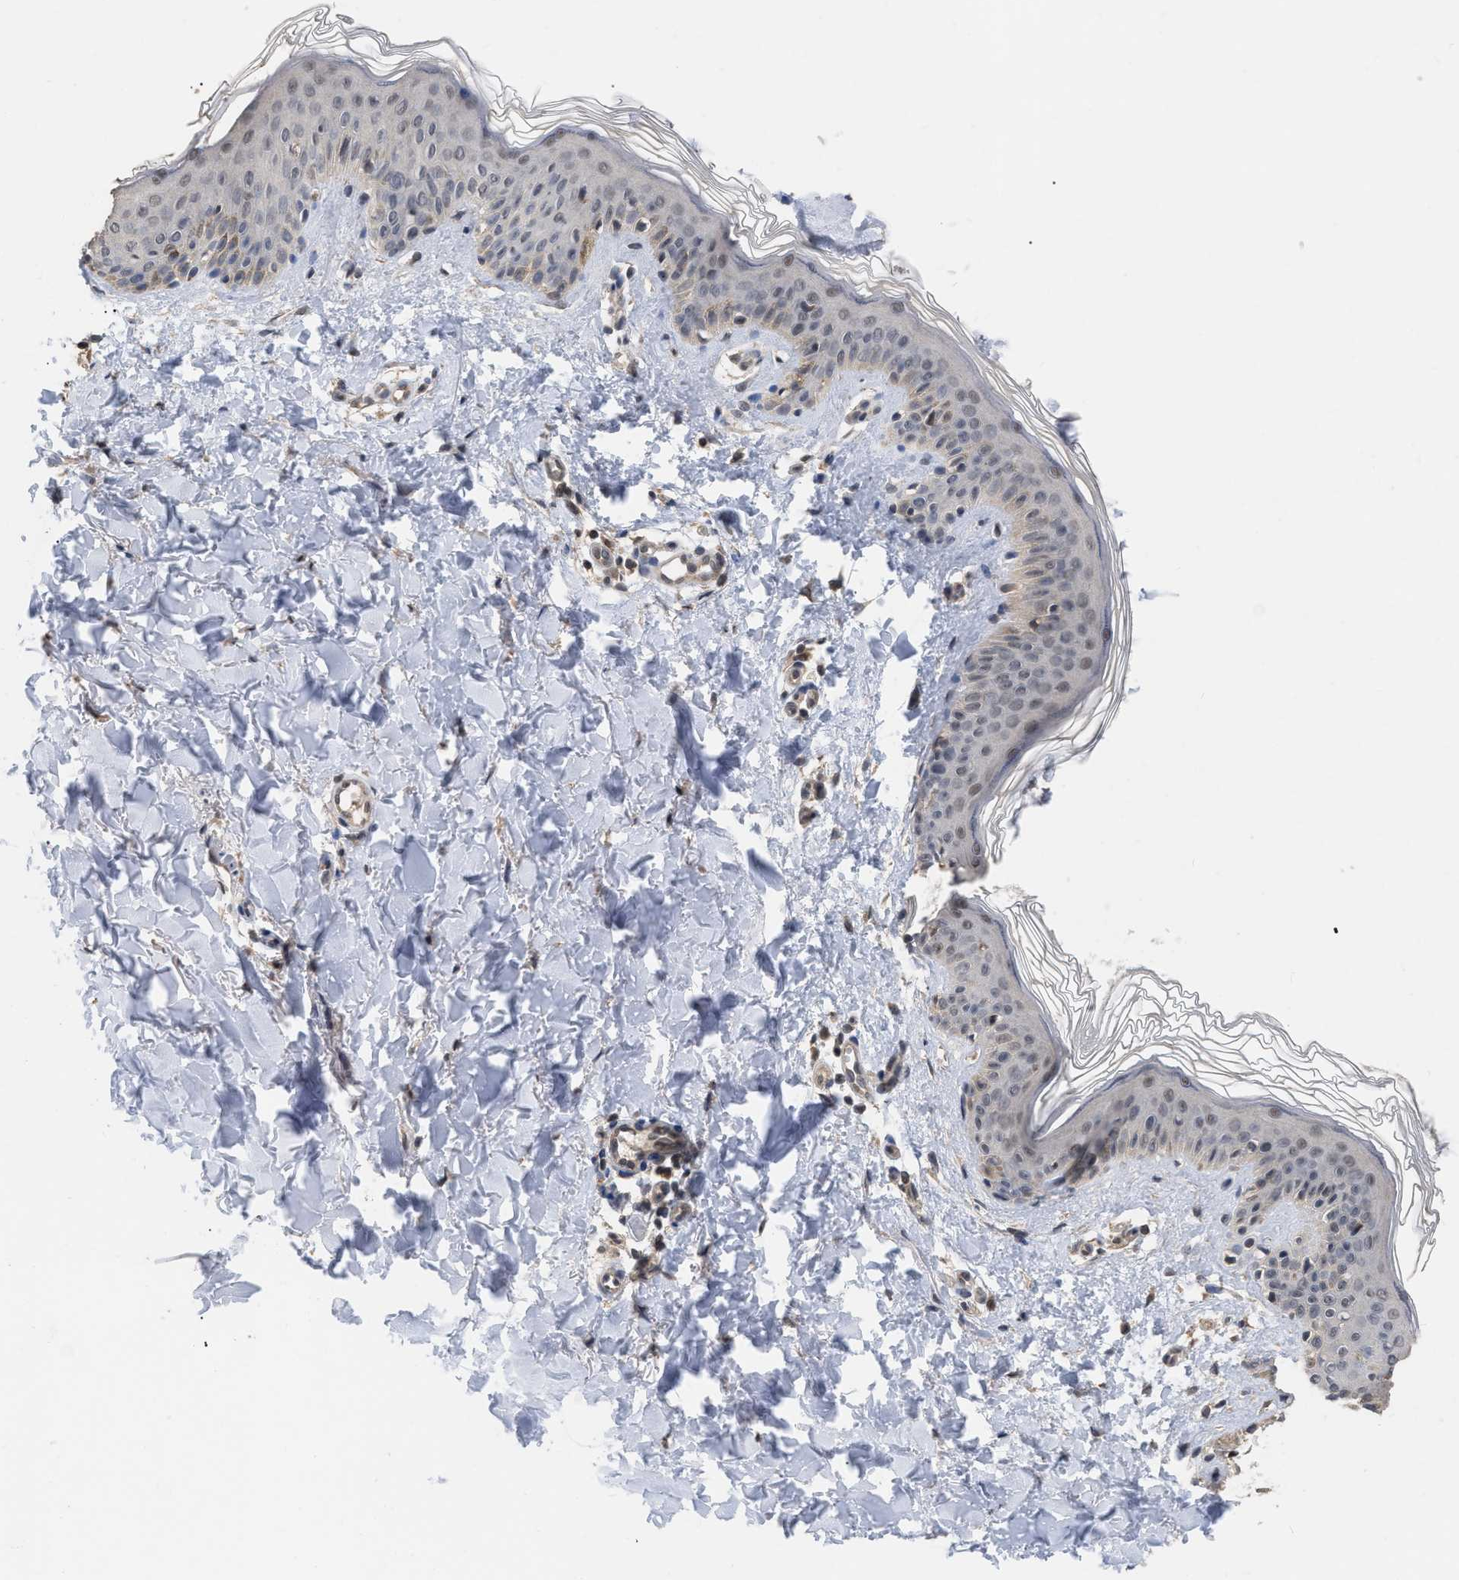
{"staining": {"intensity": "negative", "quantity": "none", "location": "none"}, "tissue": "skin", "cell_type": "Fibroblasts", "image_type": "normal", "snomed": [{"axis": "morphology", "description": "Normal tissue, NOS"}, {"axis": "topography", "description": "Skin"}], "caption": "Fibroblasts show no significant protein staining in benign skin. Nuclei are stained in blue.", "gene": "JAZF1", "patient": {"sex": "male", "age": 40}}